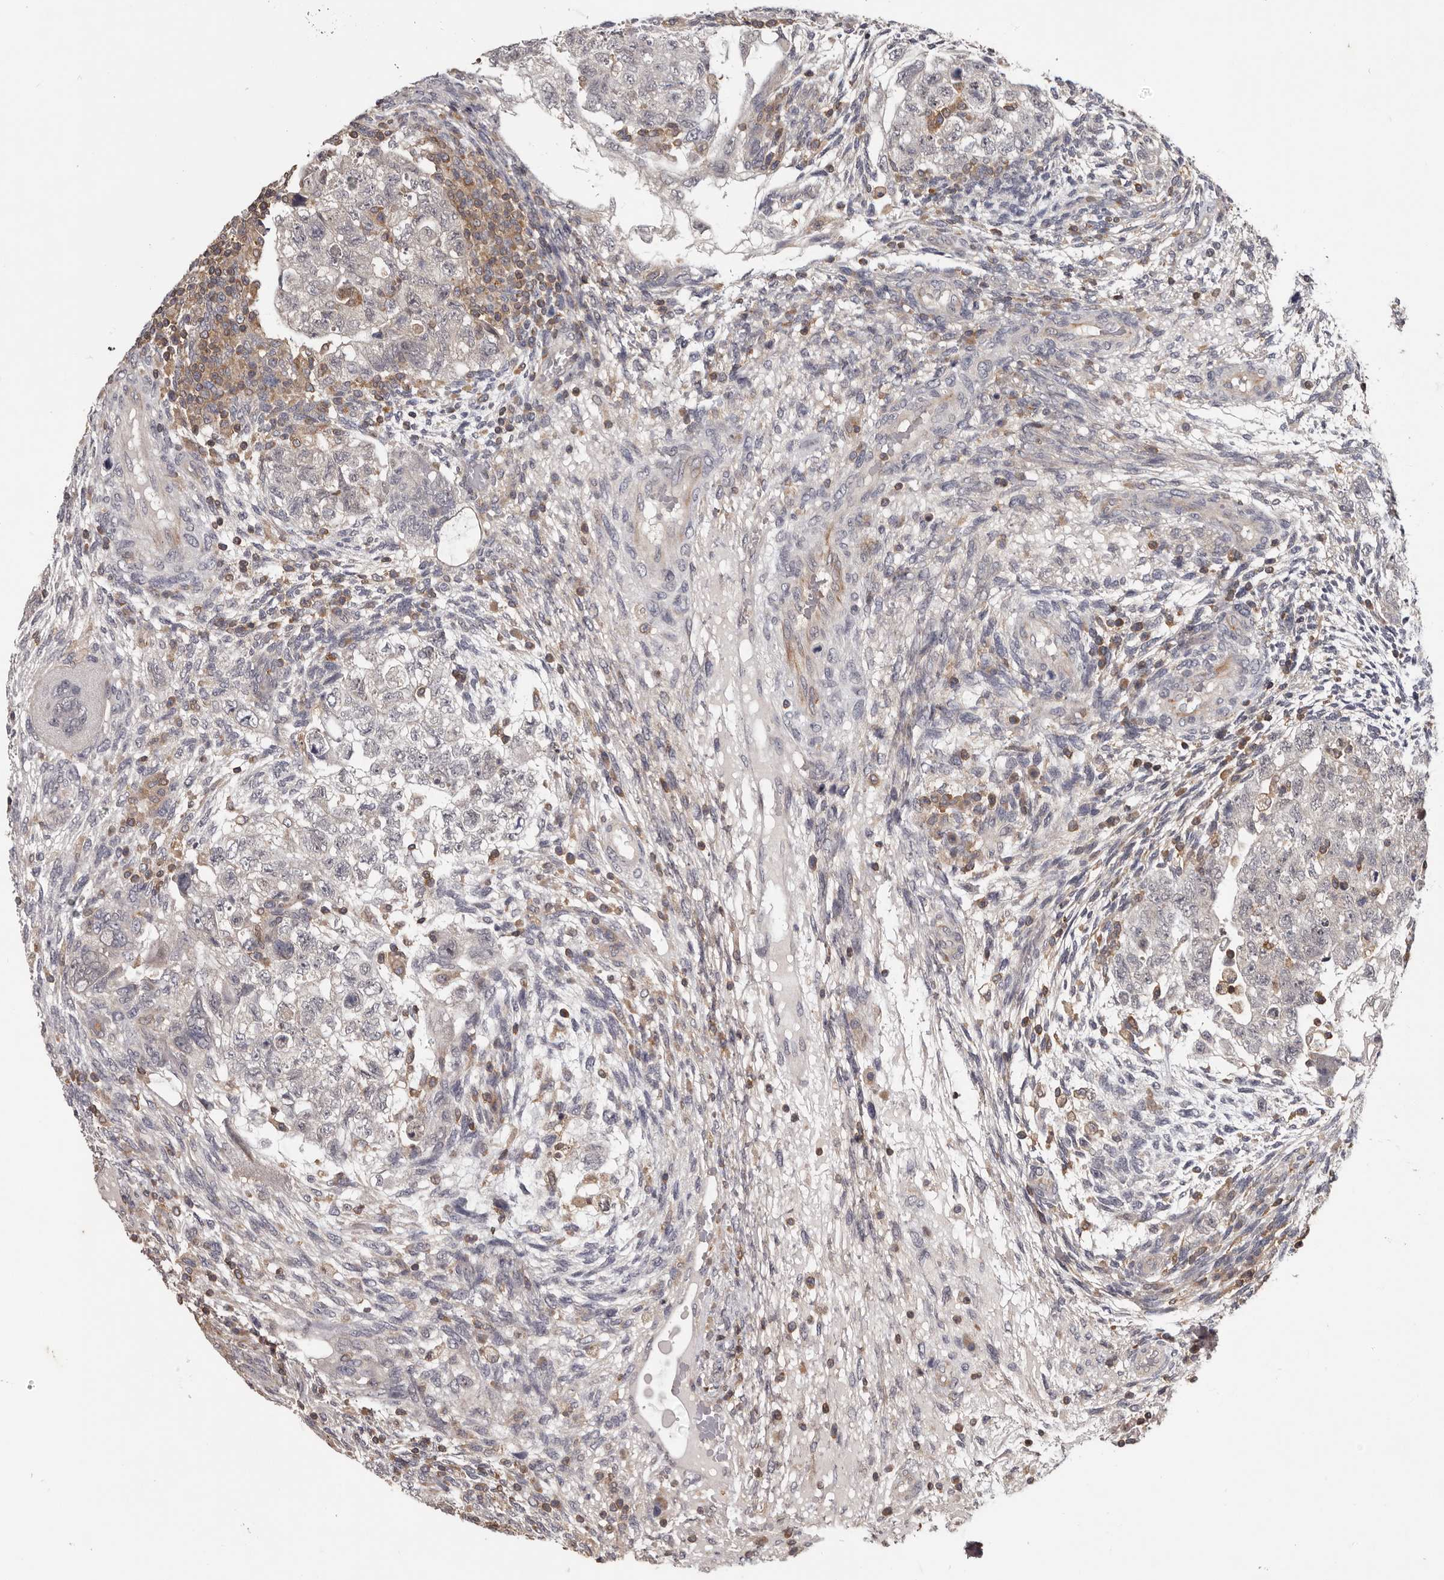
{"staining": {"intensity": "negative", "quantity": "none", "location": "none"}, "tissue": "testis cancer", "cell_type": "Tumor cells", "image_type": "cancer", "snomed": [{"axis": "morphology", "description": "Carcinoma, Embryonal, NOS"}, {"axis": "topography", "description": "Testis"}], "caption": "IHC image of testis embryonal carcinoma stained for a protein (brown), which shows no expression in tumor cells.", "gene": "ANKRD44", "patient": {"sex": "male", "age": 36}}